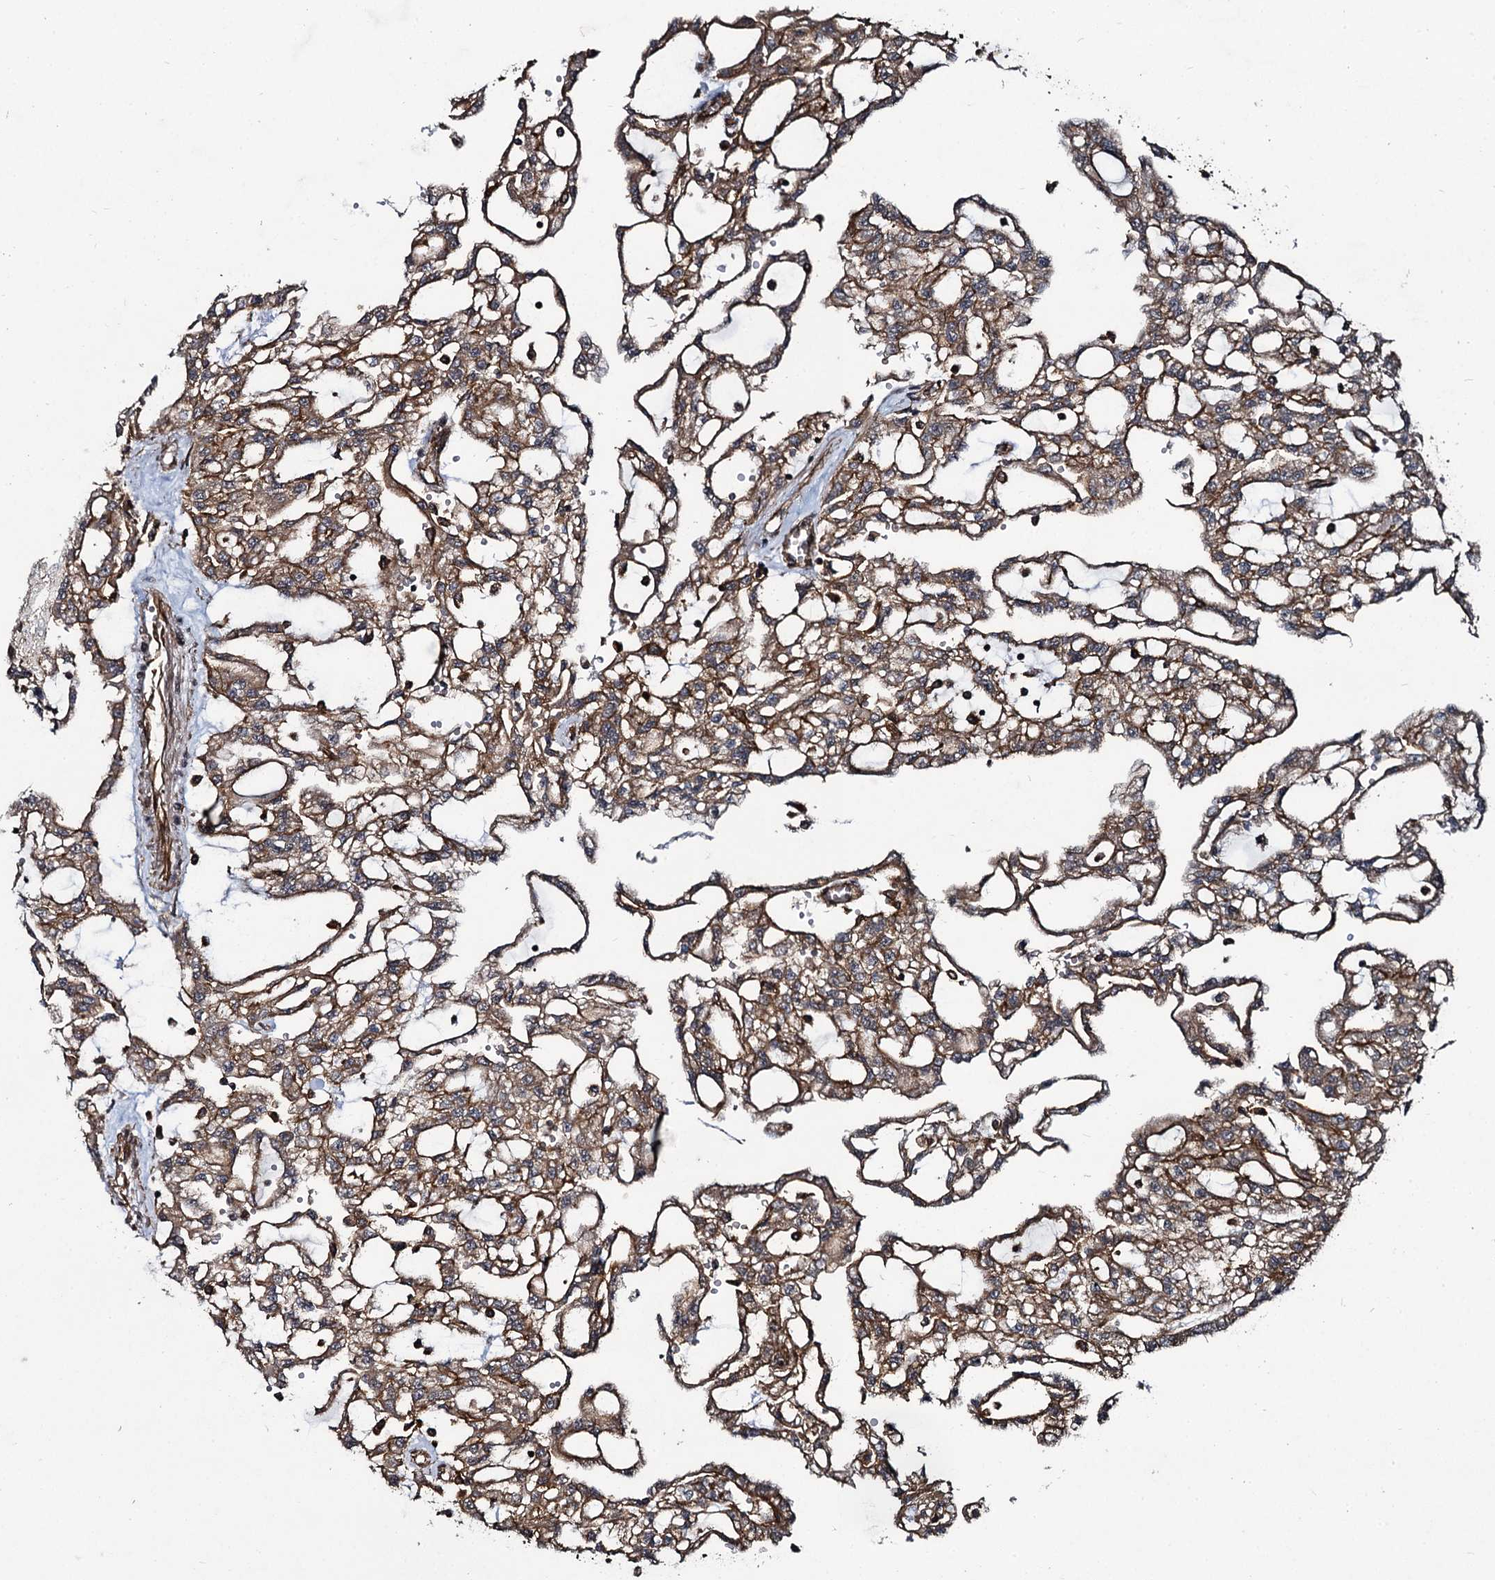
{"staining": {"intensity": "moderate", "quantity": ">75%", "location": "cytoplasmic/membranous"}, "tissue": "renal cancer", "cell_type": "Tumor cells", "image_type": "cancer", "snomed": [{"axis": "morphology", "description": "Adenocarcinoma, NOS"}, {"axis": "topography", "description": "Kidney"}], "caption": "Protein expression analysis of human renal cancer (adenocarcinoma) reveals moderate cytoplasmic/membranous staining in approximately >75% of tumor cells.", "gene": "SVIP", "patient": {"sex": "male", "age": 63}}